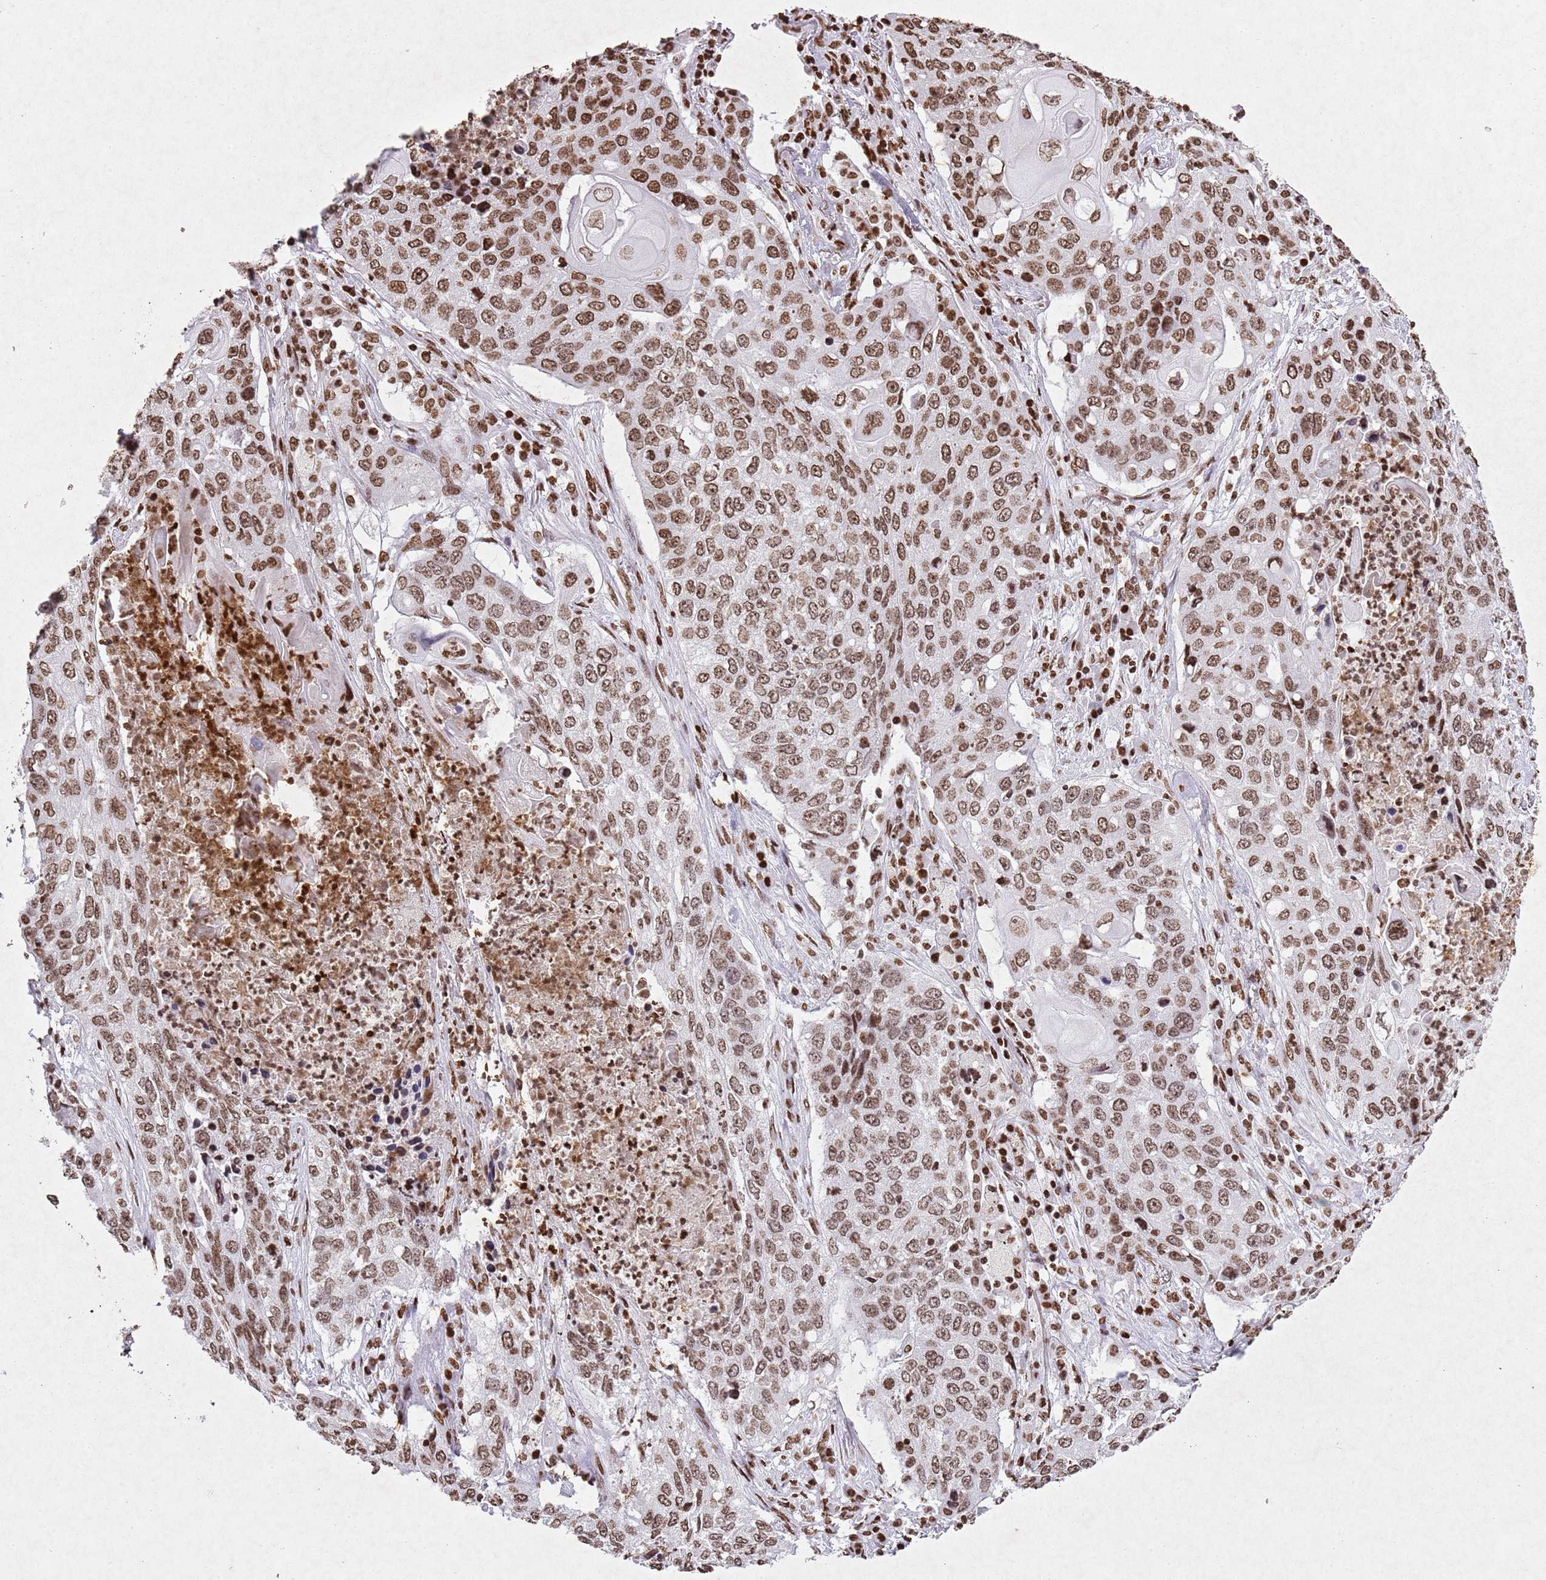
{"staining": {"intensity": "moderate", "quantity": ">75%", "location": "nuclear"}, "tissue": "lung cancer", "cell_type": "Tumor cells", "image_type": "cancer", "snomed": [{"axis": "morphology", "description": "Squamous cell carcinoma, NOS"}, {"axis": "topography", "description": "Lung"}], "caption": "The histopathology image shows immunohistochemical staining of lung cancer. There is moderate nuclear positivity is appreciated in about >75% of tumor cells. The protein is shown in brown color, while the nuclei are stained blue.", "gene": "BMAL1", "patient": {"sex": "female", "age": 63}}